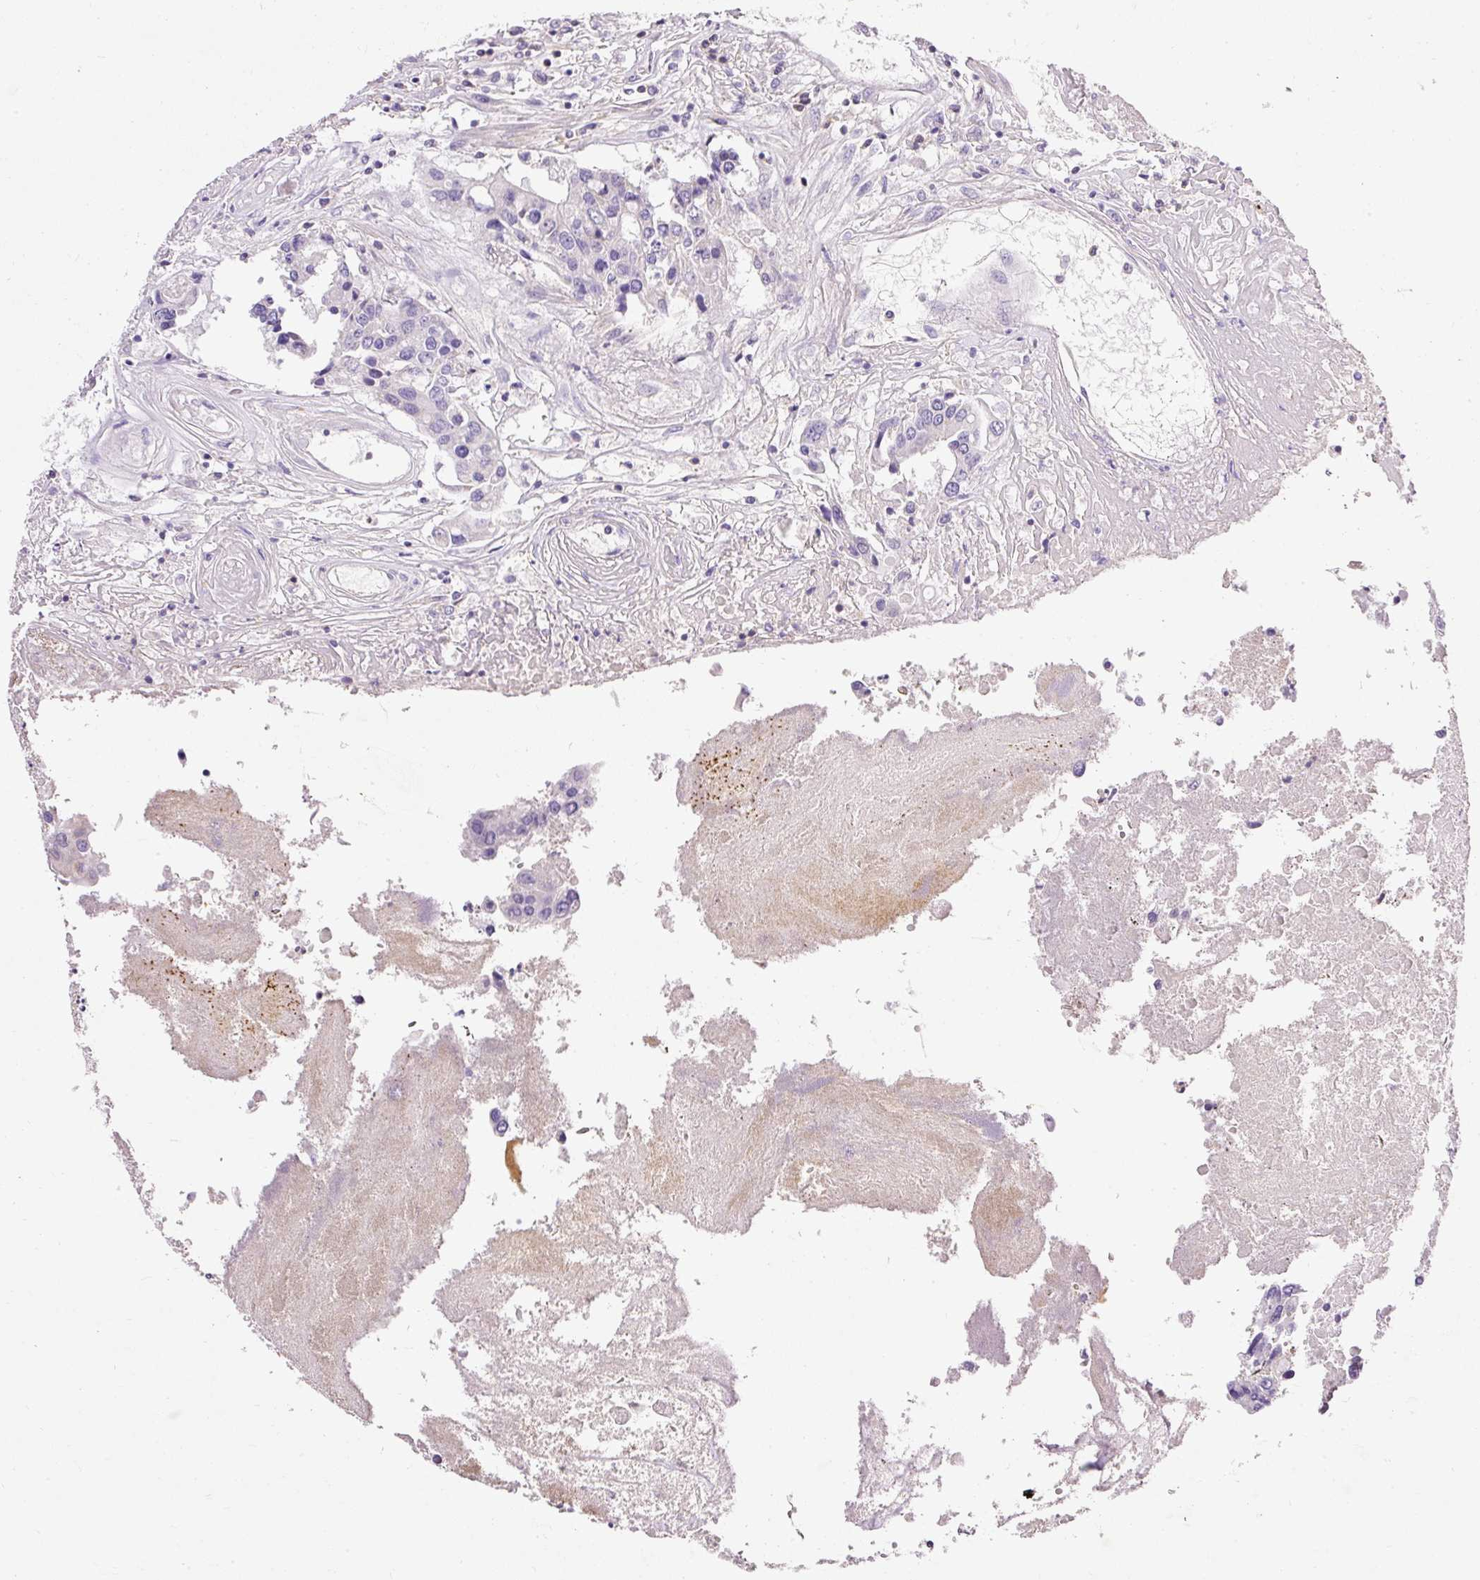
{"staining": {"intensity": "negative", "quantity": "none", "location": "none"}, "tissue": "colorectal cancer", "cell_type": "Tumor cells", "image_type": "cancer", "snomed": [{"axis": "morphology", "description": "Adenocarcinoma, NOS"}, {"axis": "topography", "description": "Colon"}], "caption": "Human colorectal cancer stained for a protein using IHC displays no positivity in tumor cells.", "gene": "IMMT", "patient": {"sex": "male", "age": 77}}